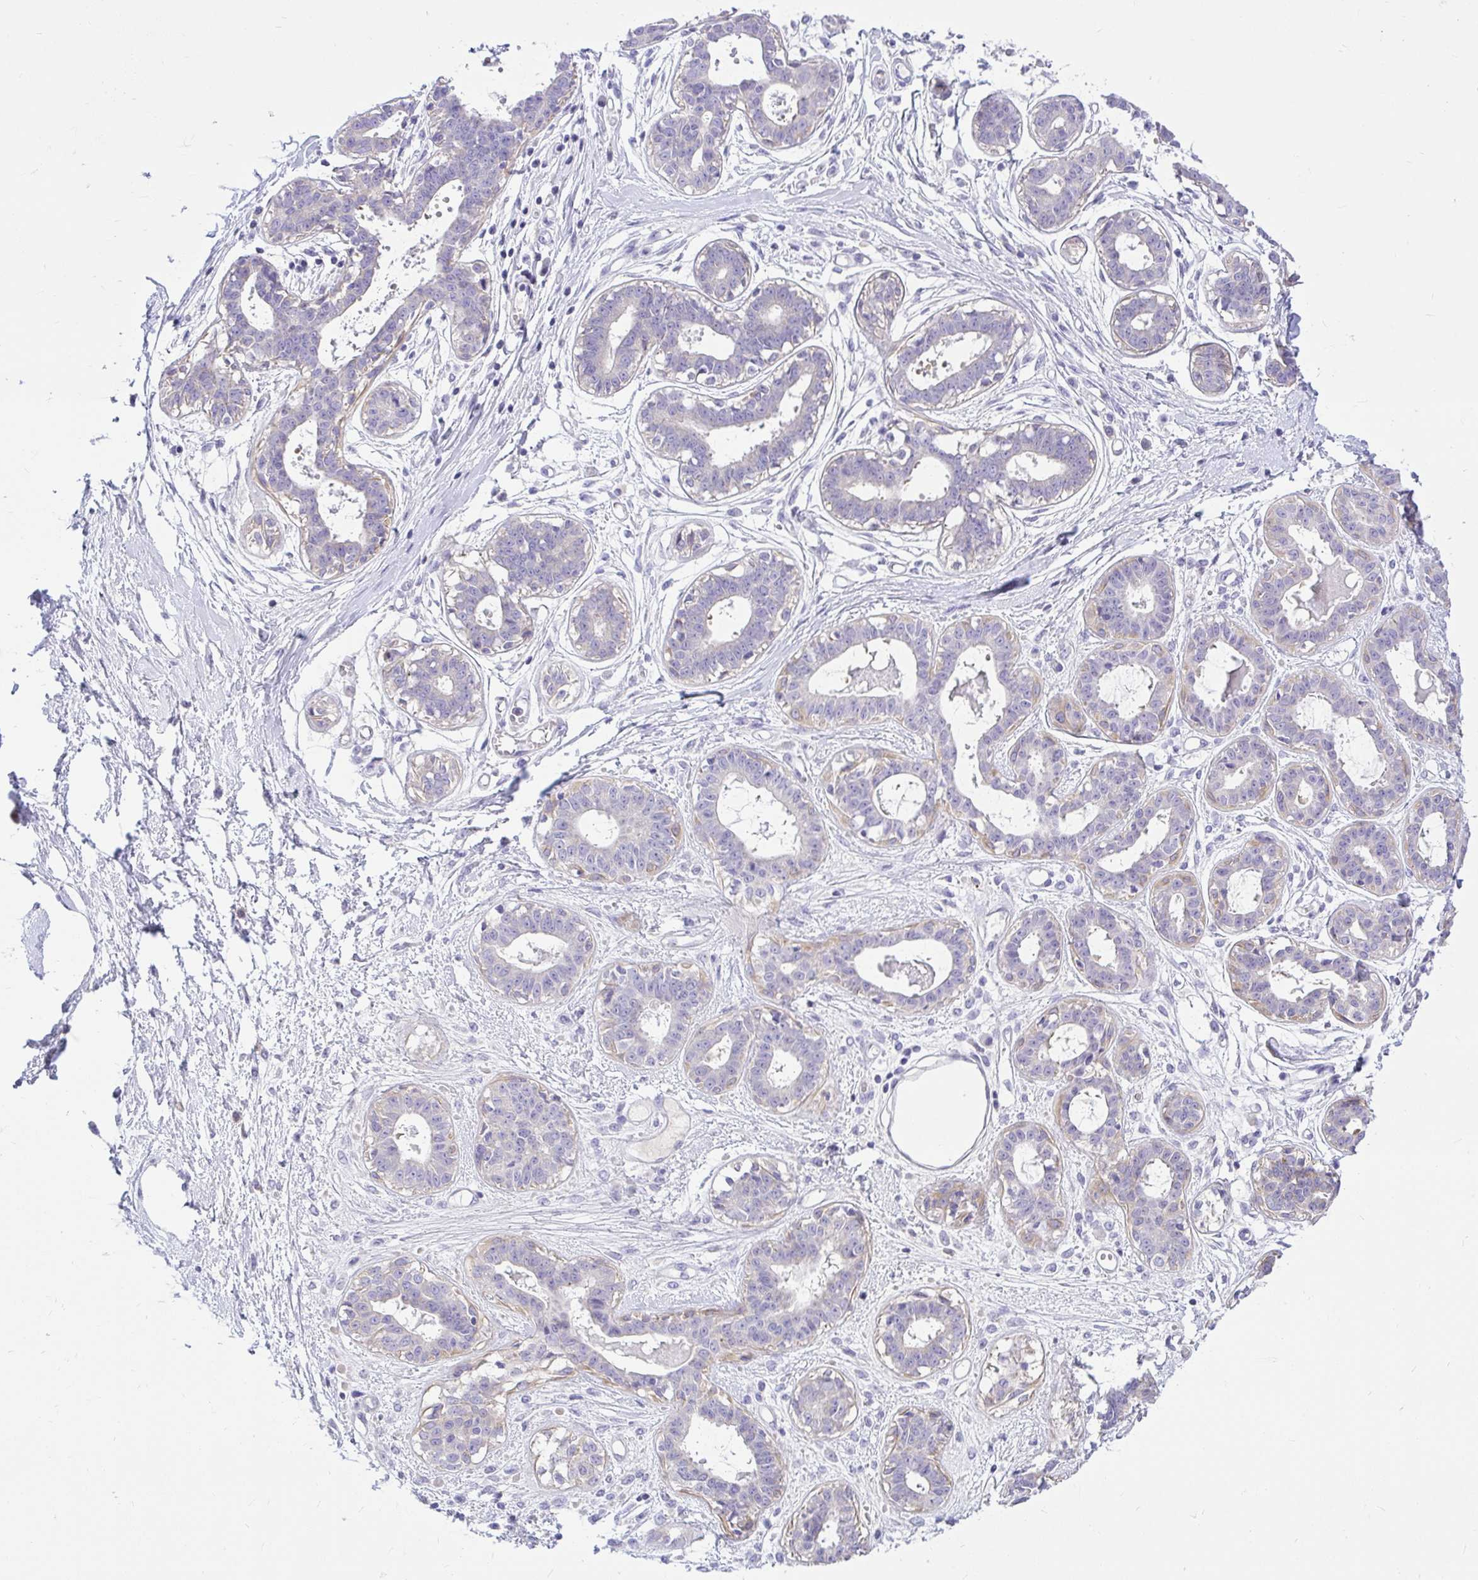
{"staining": {"intensity": "negative", "quantity": "none", "location": "none"}, "tissue": "breast", "cell_type": "Adipocytes", "image_type": "normal", "snomed": [{"axis": "morphology", "description": "Normal tissue, NOS"}, {"axis": "topography", "description": "Breast"}], "caption": "This is a micrograph of IHC staining of unremarkable breast, which shows no staining in adipocytes. (Immunohistochemistry, brightfield microscopy, high magnification).", "gene": "PKN3", "patient": {"sex": "female", "age": 45}}